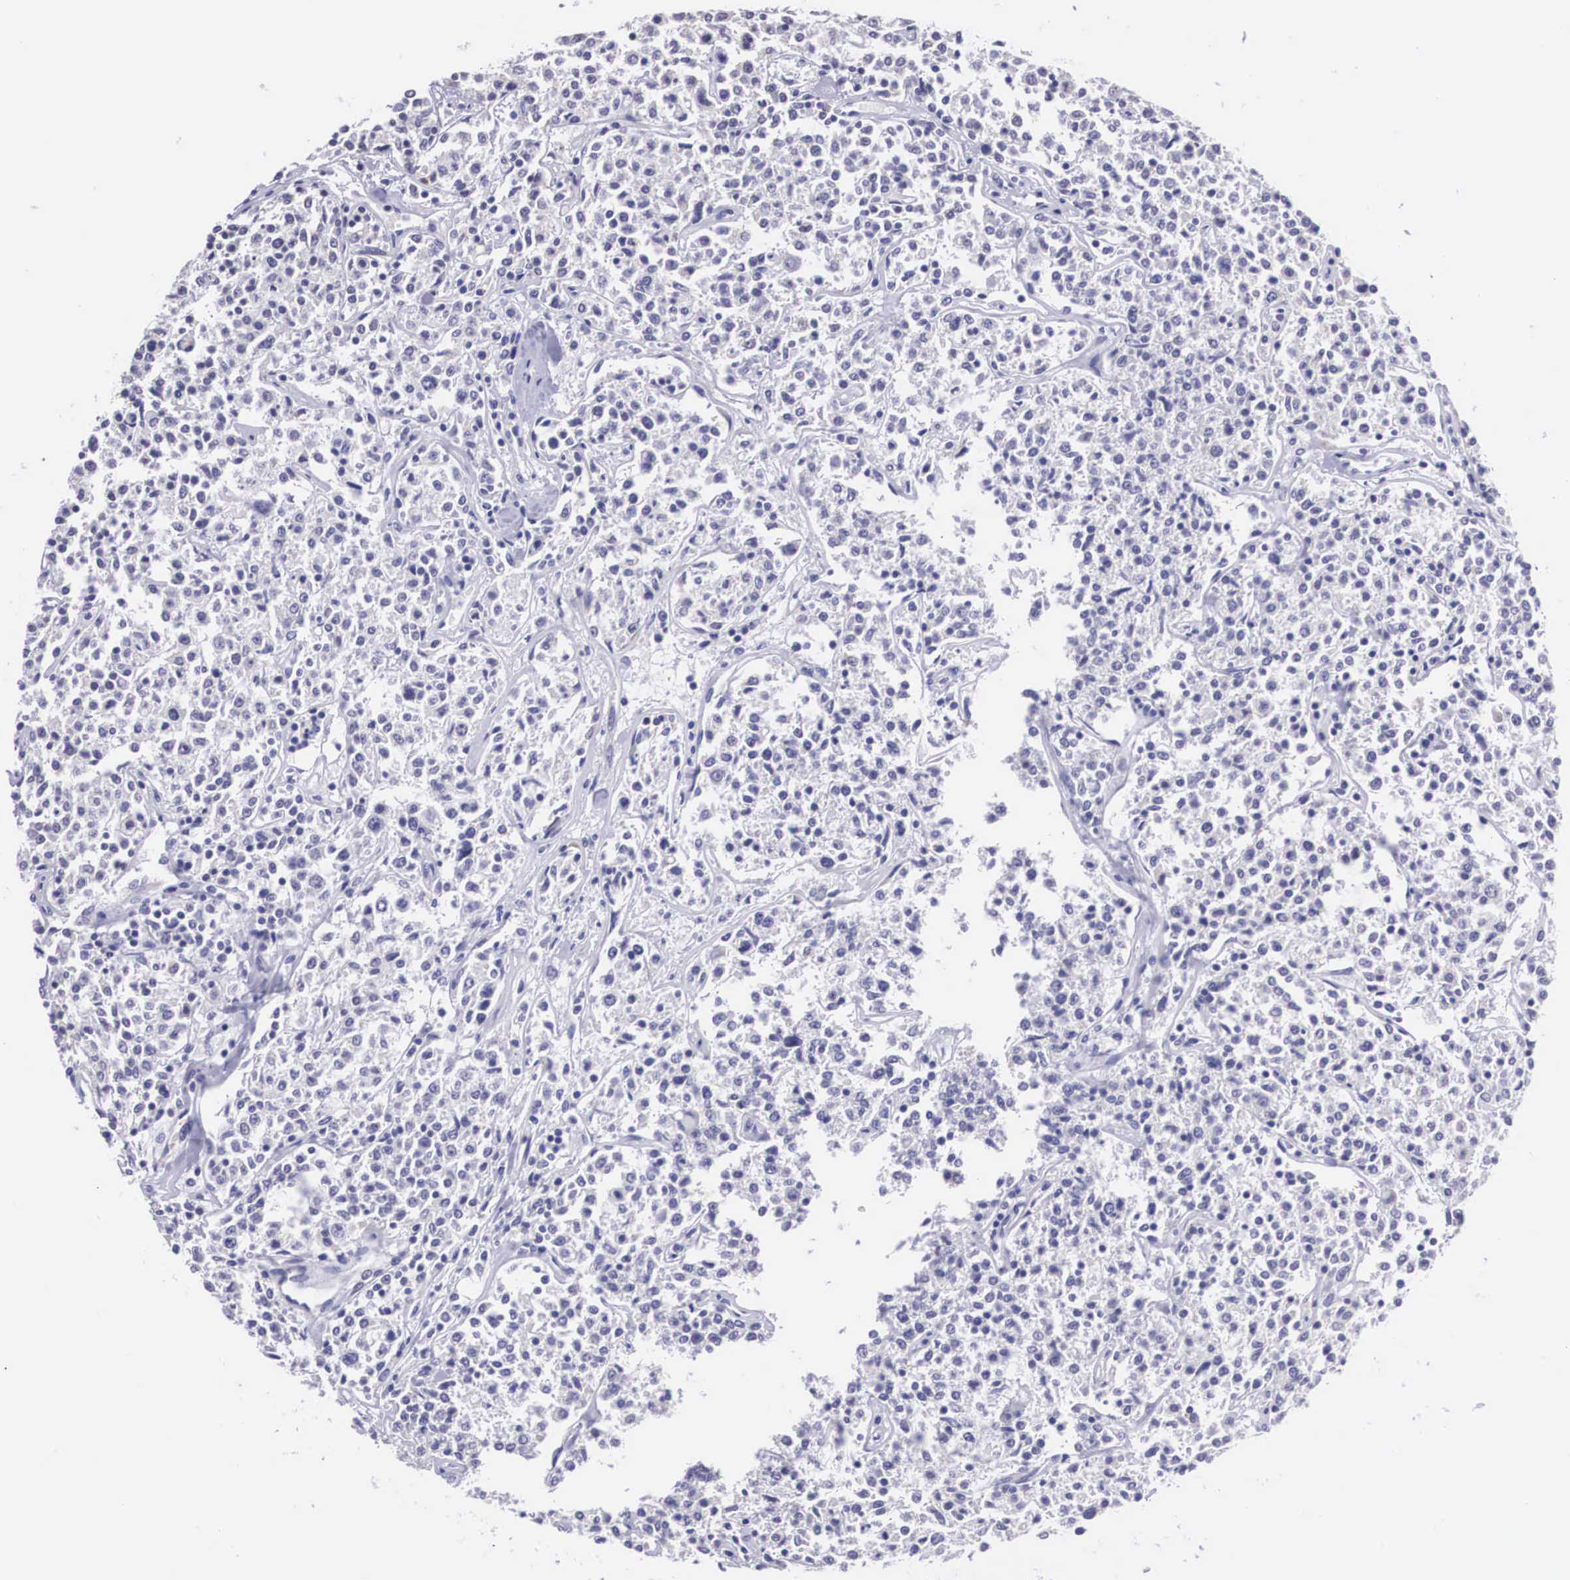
{"staining": {"intensity": "negative", "quantity": "none", "location": "none"}, "tissue": "lymphoma", "cell_type": "Tumor cells", "image_type": "cancer", "snomed": [{"axis": "morphology", "description": "Malignant lymphoma, non-Hodgkin's type, Low grade"}, {"axis": "topography", "description": "Small intestine"}], "caption": "A high-resolution photomicrograph shows immunohistochemistry staining of low-grade malignant lymphoma, non-Hodgkin's type, which demonstrates no significant staining in tumor cells. (DAB (3,3'-diaminobenzidine) immunohistochemistry (IHC) with hematoxylin counter stain).", "gene": "ARG2", "patient": {"sex": "female", "age": 59}}